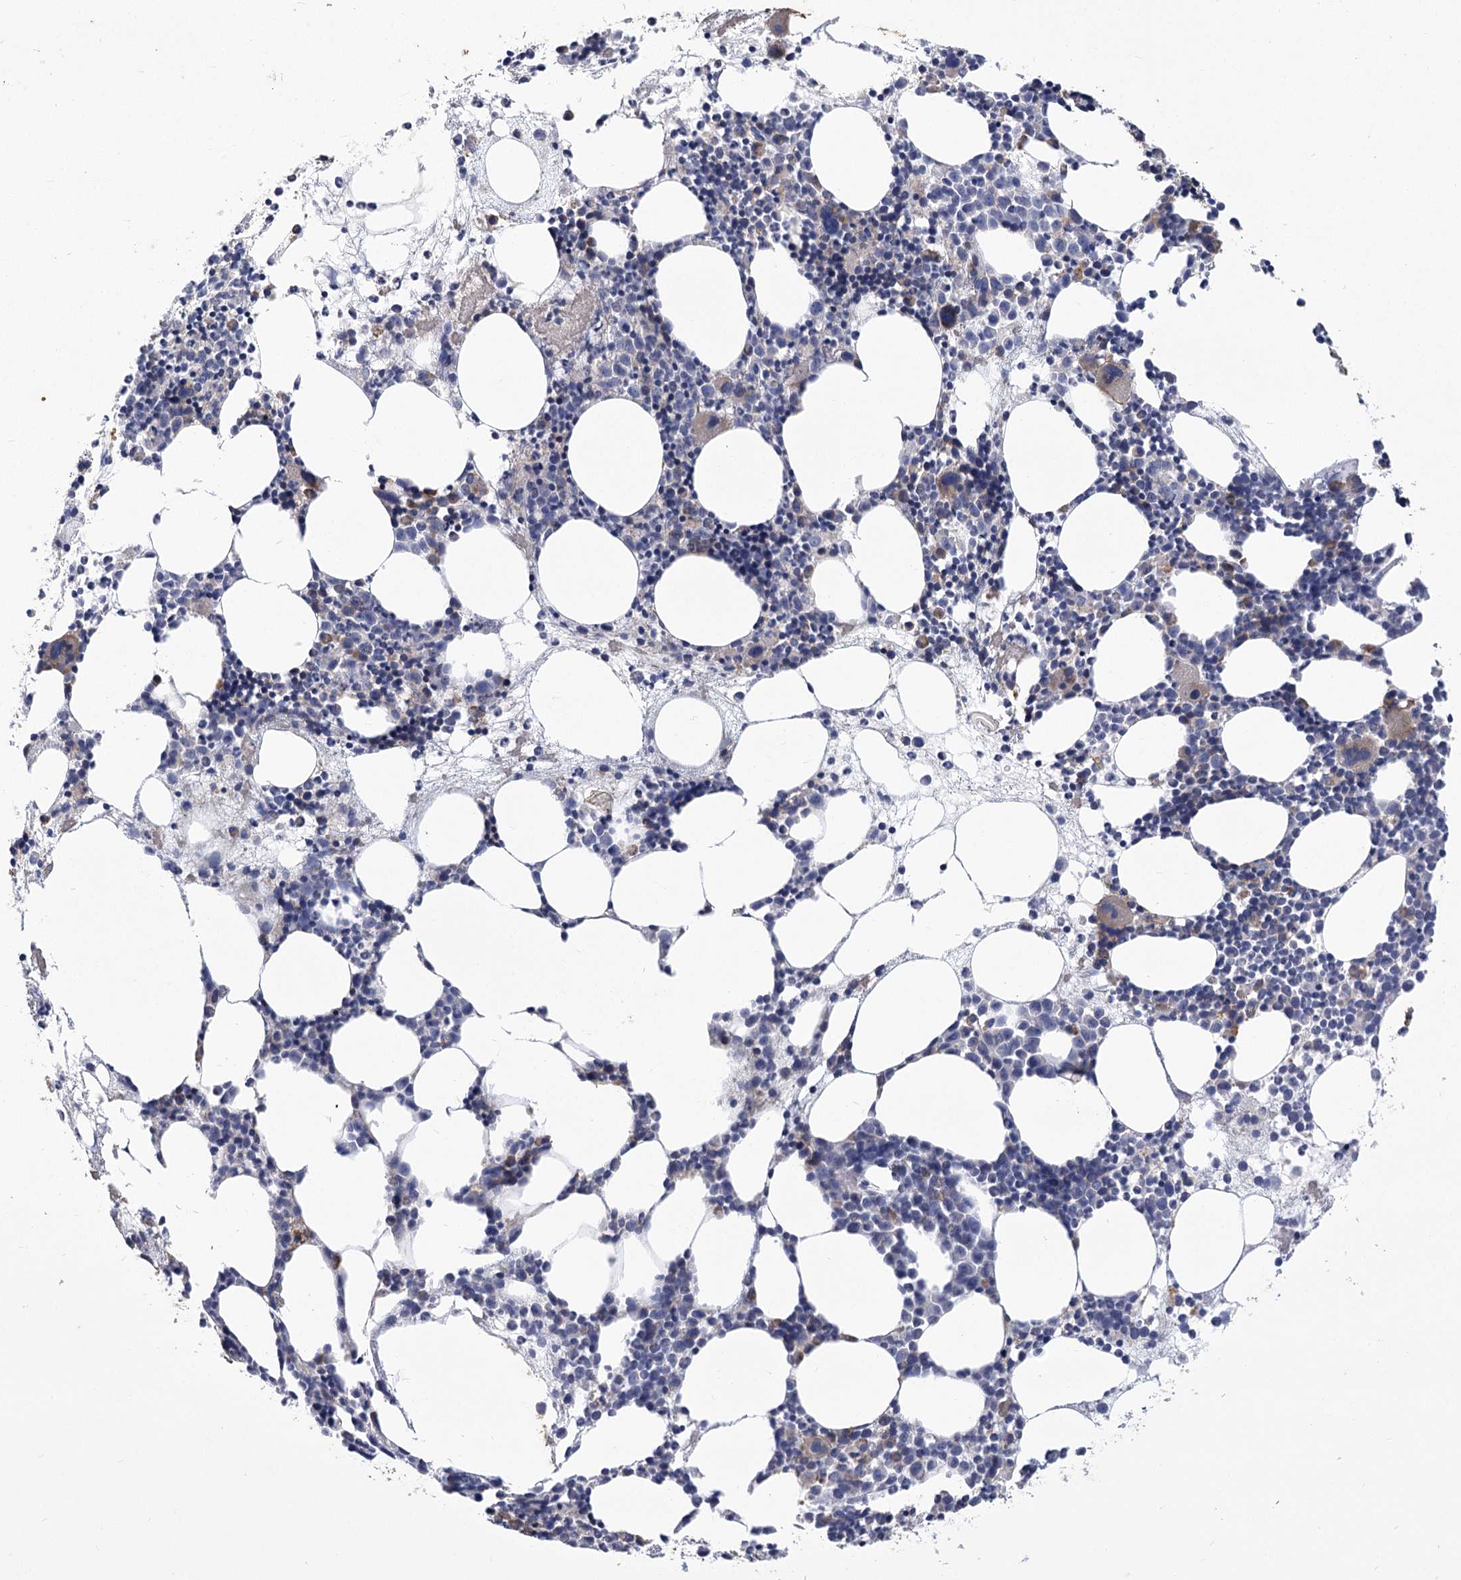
{"staining": {"intensity": "negative", "quantity": "none", "location": "none"}, "tissue": "bone marrow", "cell_type": "Hematopoietic cells", "image_type": "normal", "snomed": [{"axis": "morphology", "description": "Normal tissue, NOS"}, {"axis": "topography", "description": "Bone marrow"}], "caption": "An immunohistochemistry micrograph of normal bone marrow is shown. There is no staining in hematopoietic cells of bone marrow.", "gene": "PBLD", "patient": {"sex": "female", "age": 89}}